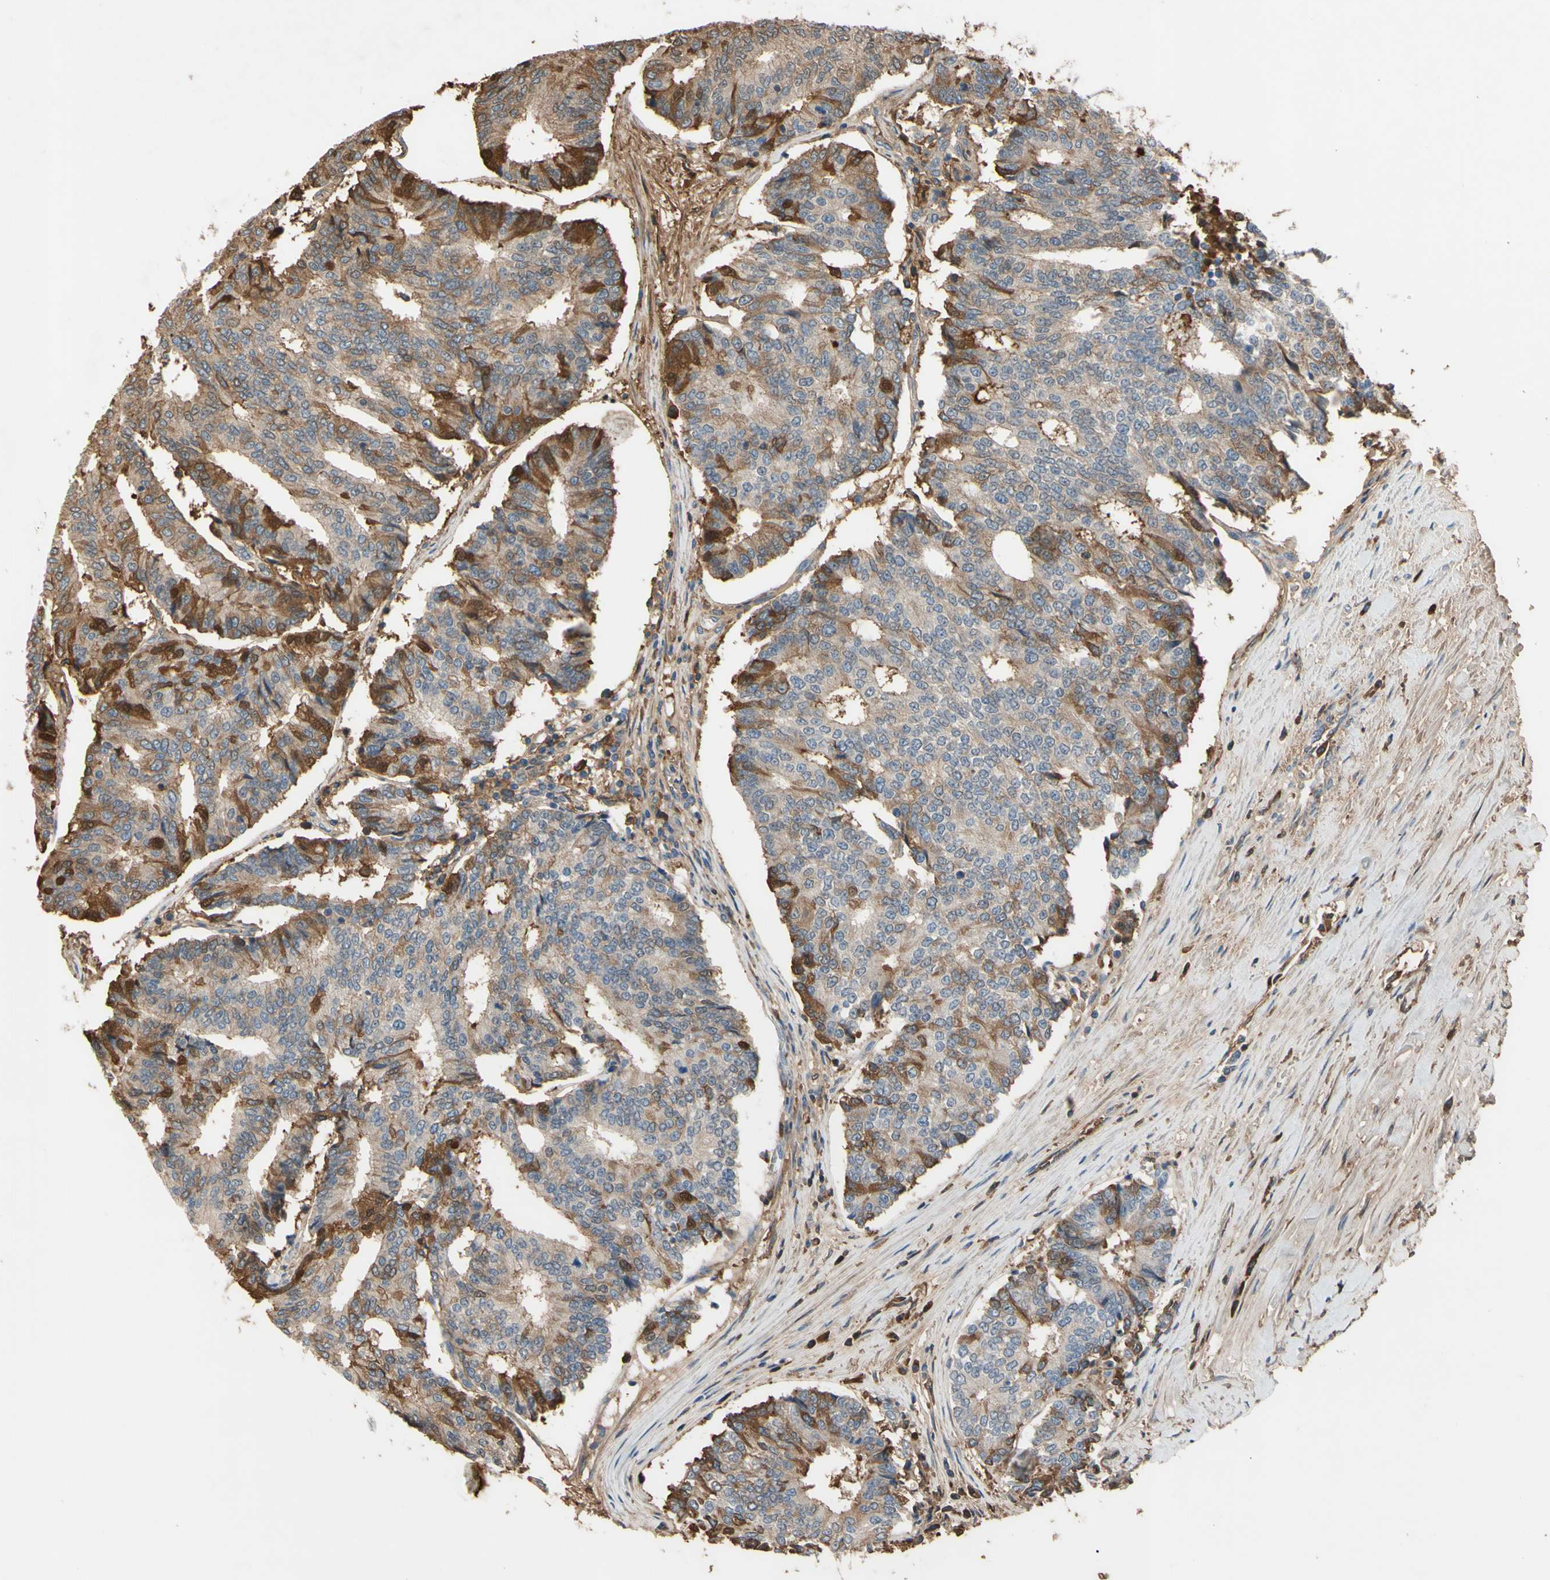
{"staining": {"intensity": "moderate", "quantity": "25%-75%", "location": "cytoplasmic/membranous"}, "tissue": "prostate cancer", "cell_type": "Tumor cells", "image_type": "cancer", "snomed": [{"axis": "morphology", "description": "Adenocarcinoma, High grade"}, {"axis": "topography", "description": "Prostate"}], "caption": "There is medium levels of moderate cytoplasmic/membranous positivity in tumor cells of prostate cancer, as demonstrated by immunohistochemical staining (brown color).", "gene": "TIMP2", "patient": {"sex": "male", "age": 55}}